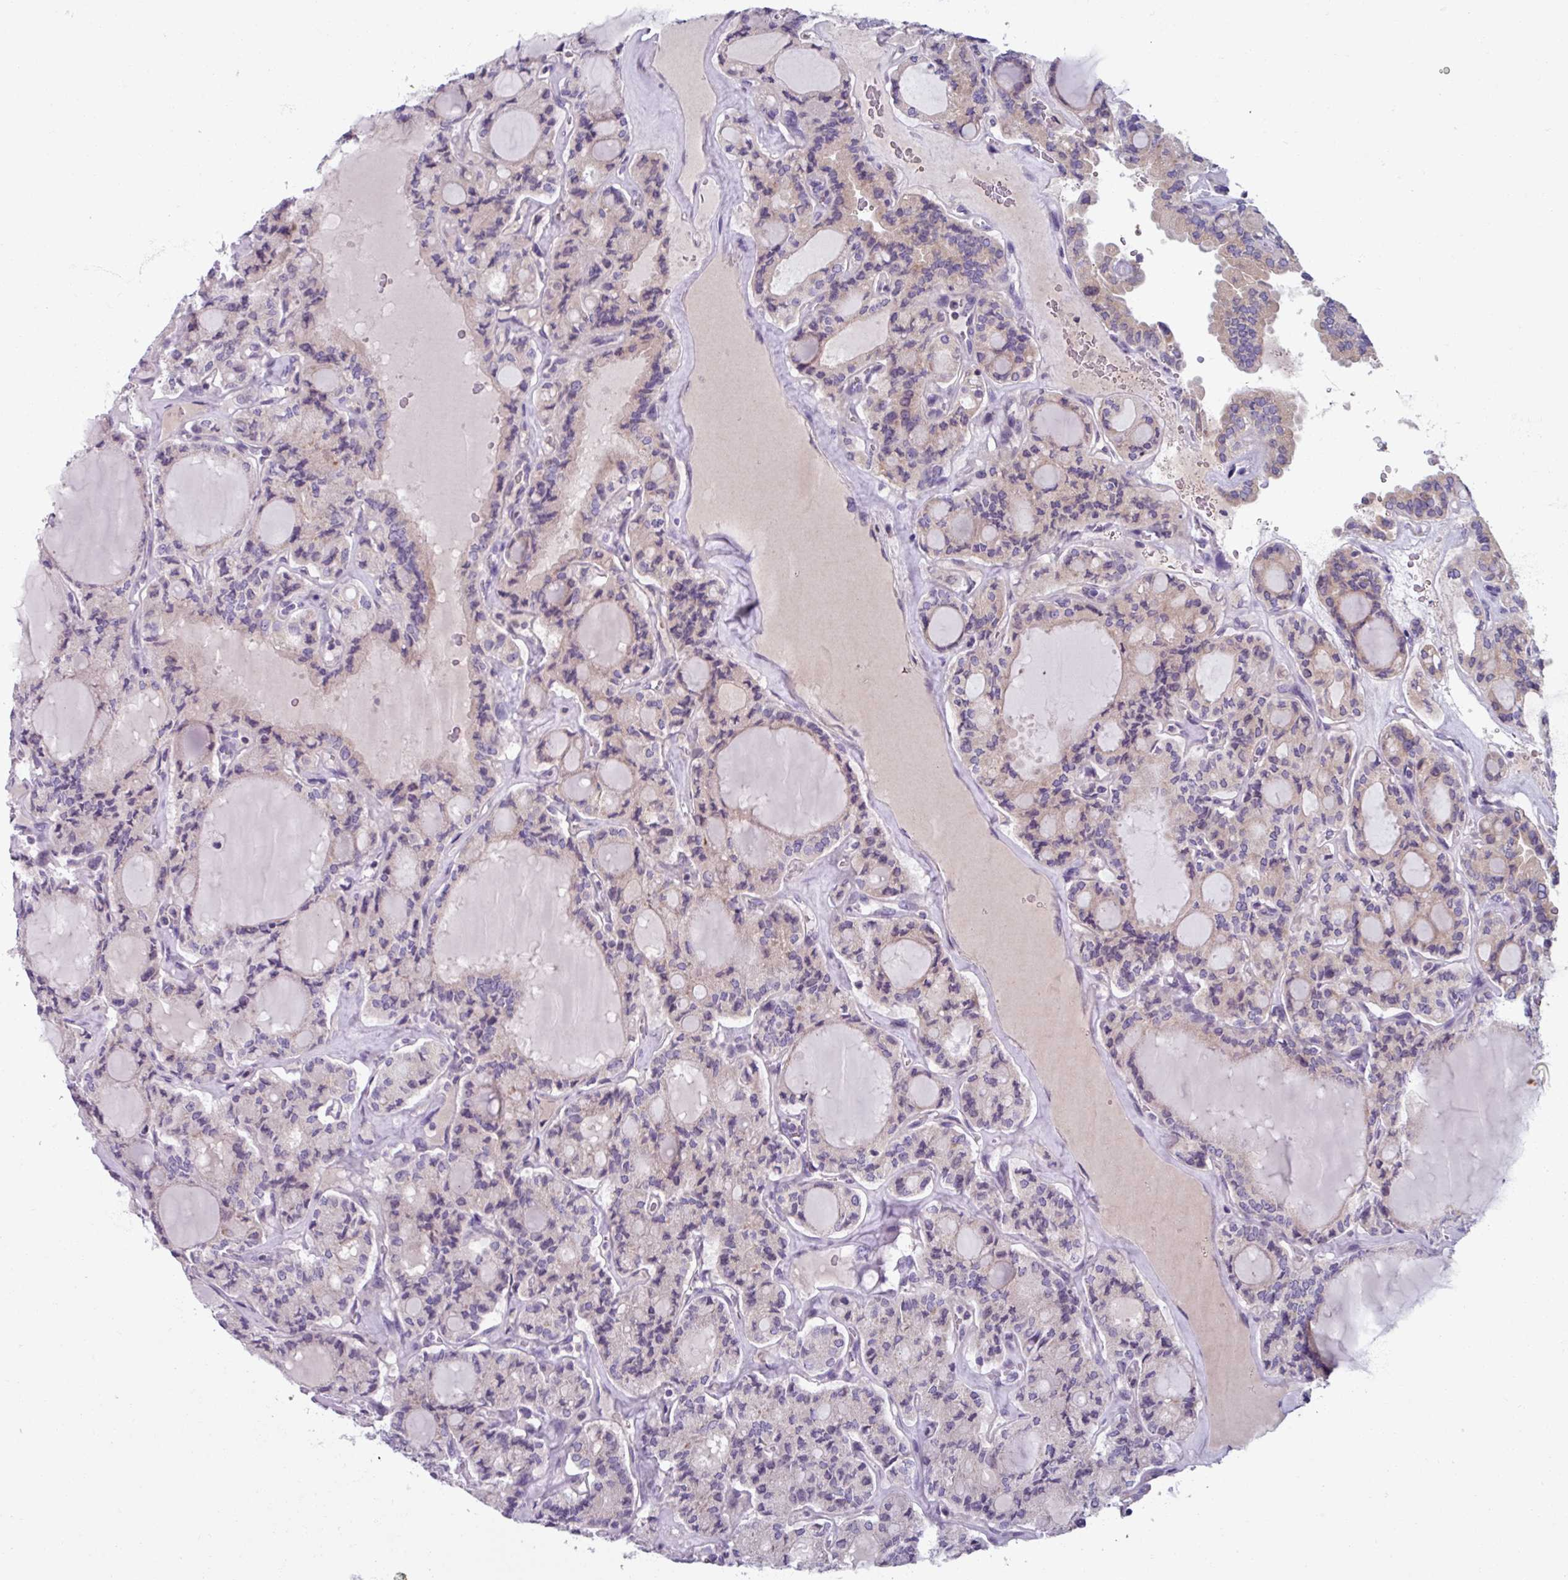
{"staining": {"intensity": "negative", "quantity": "none", "location": "none"}, "tissue": "thyroid cancer", "cell_type": "Tumor cells", "image_type": "cancer", "snomed": [{"axis": "morphology", "description": "Papillary adenocarcinoma, NOS"}, {"axis": "topography", "description": "Thyroid gland"}], "caption": "Immunohistochemical staining of thyroid cancer (papillary adenocarcinoma) shows no significant positivity in tumor cells.", "gene": "SMIM11", "patient": {"sex": "male", "age": 87}}